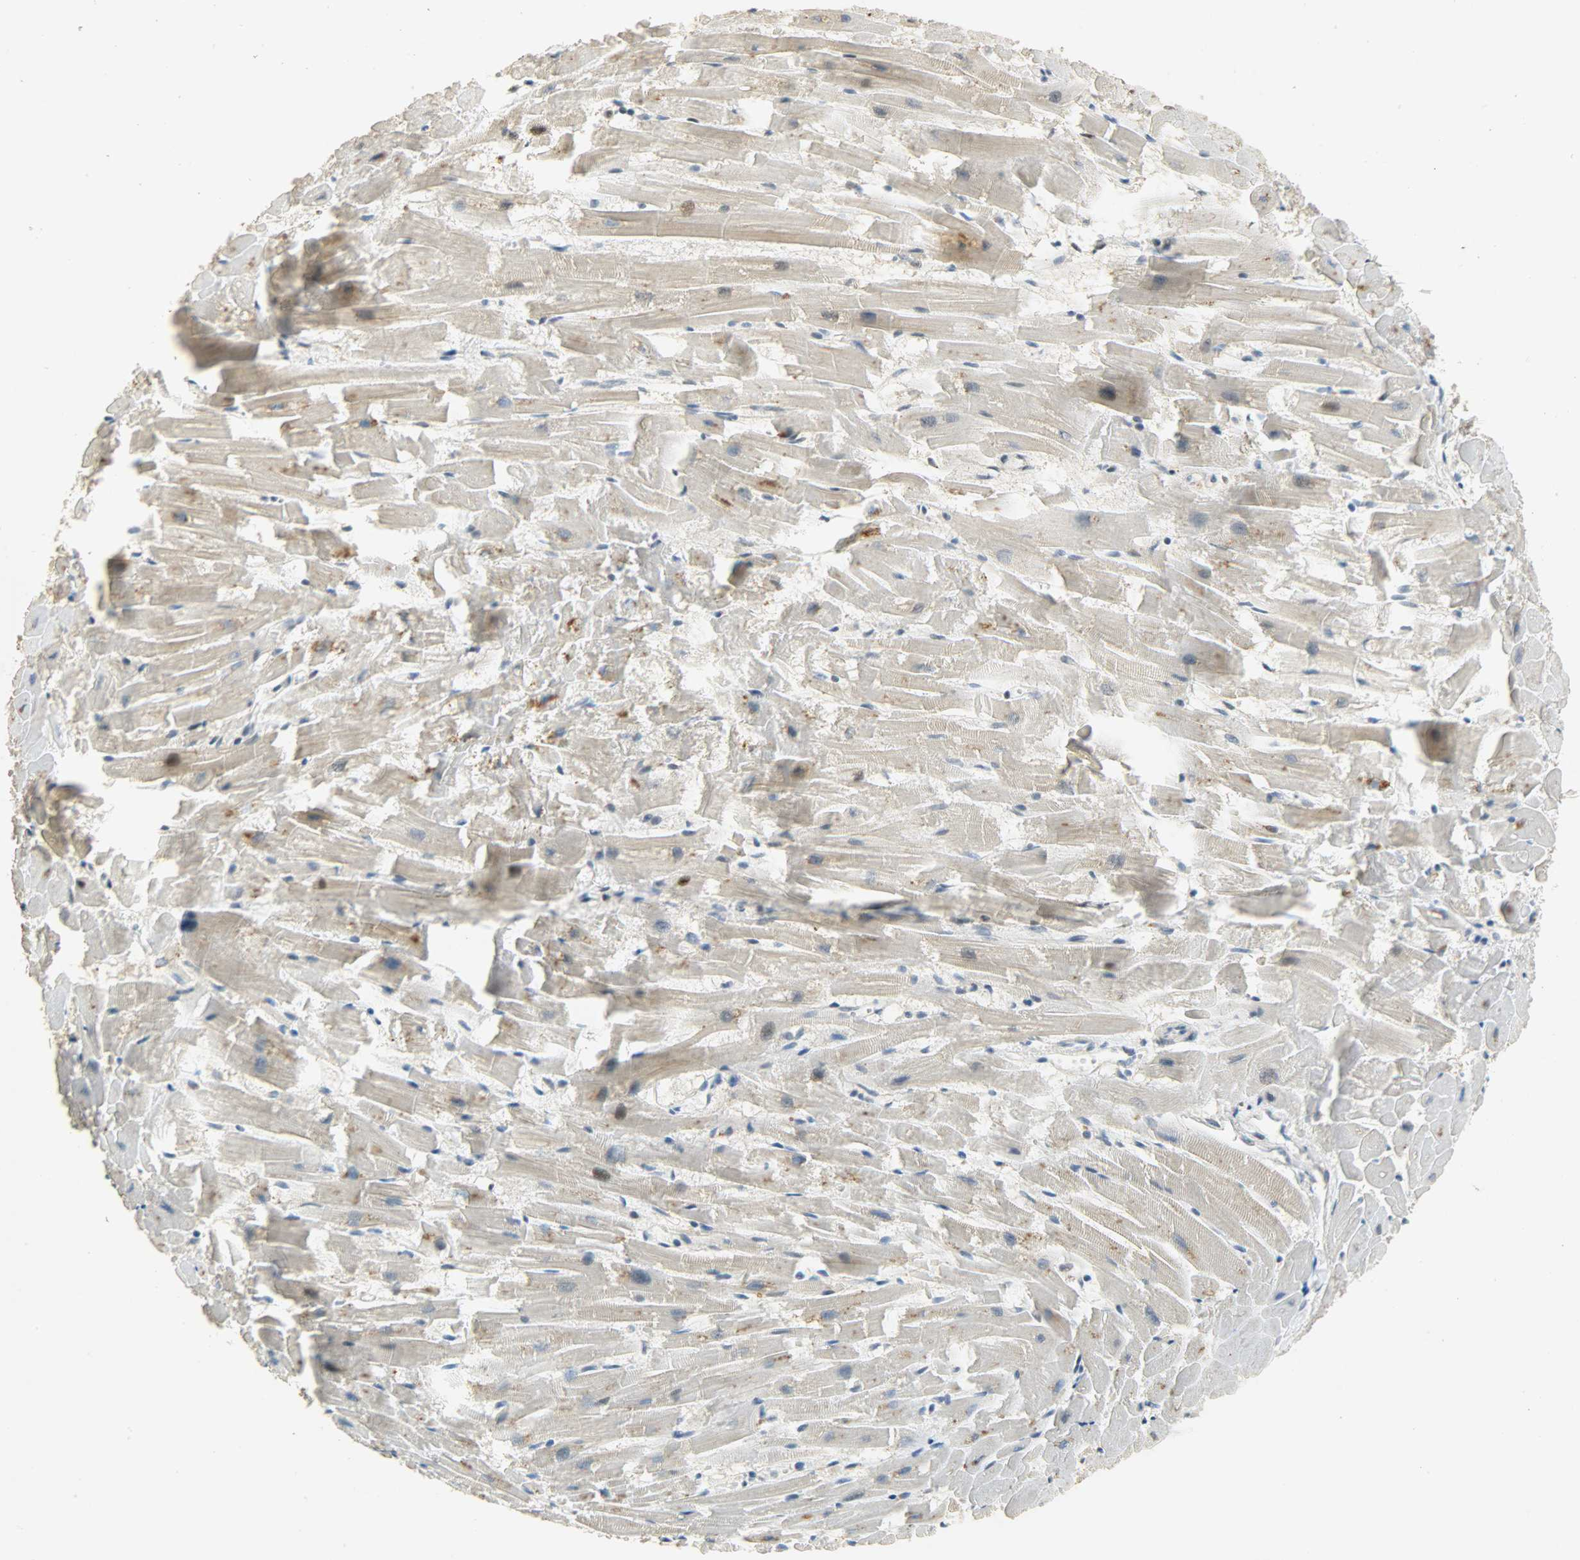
{"staining": {"intensity": "weak", "quantity": ">75%", "location": "cytoplasmic/membranous"}, "tissue": "heart muscle", "cell_type": "Cardiomyocytes", "image_type": "normal", "snomed": [{"axis": "morphology", "description": "Normal tissue, NOS"}, {"axis": "topography", "description": "Heart"}], "caption": "Immunohistochemical staining of benign heart muscle reveals weak cytoplasmic/membranous protein expression in approximately >75% of cardiomyocytes. The protein of interest is shown in brown color, while the nuclei are stained blue.", "gene": "HDHD5", "patient": {"sex": "female", "age": 19}}